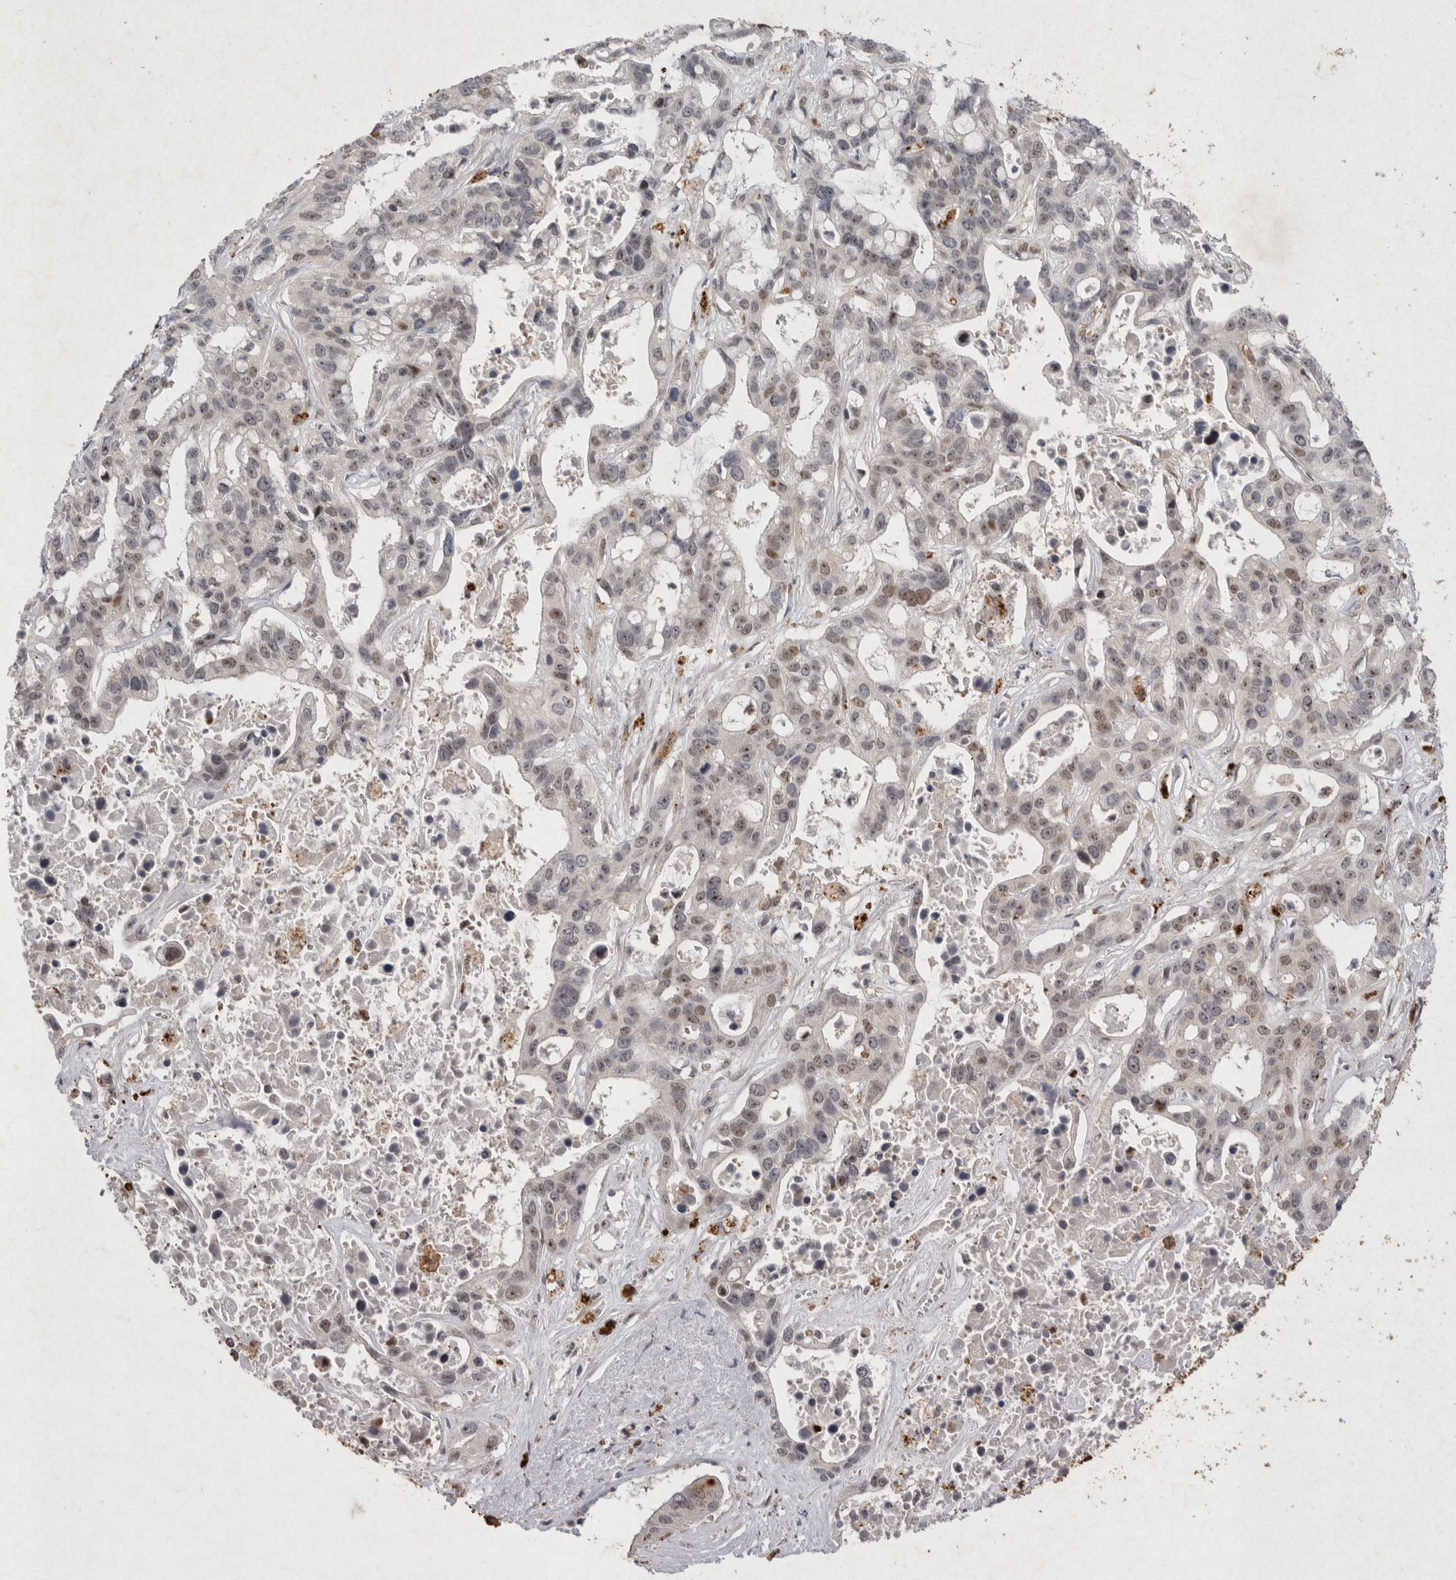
{"staining": {"intensity": "weak", "quantity": ">75%", "location": "nuclear"}, "tissue": "liver cancer", "cell_type": "Tumor cells", "image_type": "cancer", "snomed": [{"axis": "morphology", "description": "Cholangiocarcinoma"}, {"axis": "topography", "description": "Liver"}], "caption": "Liver cancer stained for a protein shows weak nuclear positivity in tumor cells. (DAB (3,3'-diaminobenzidine) IHC with brightfield microscopy, high magnification).", "gene": "STK11", "patient": {"sex": "female", "age": 65}}